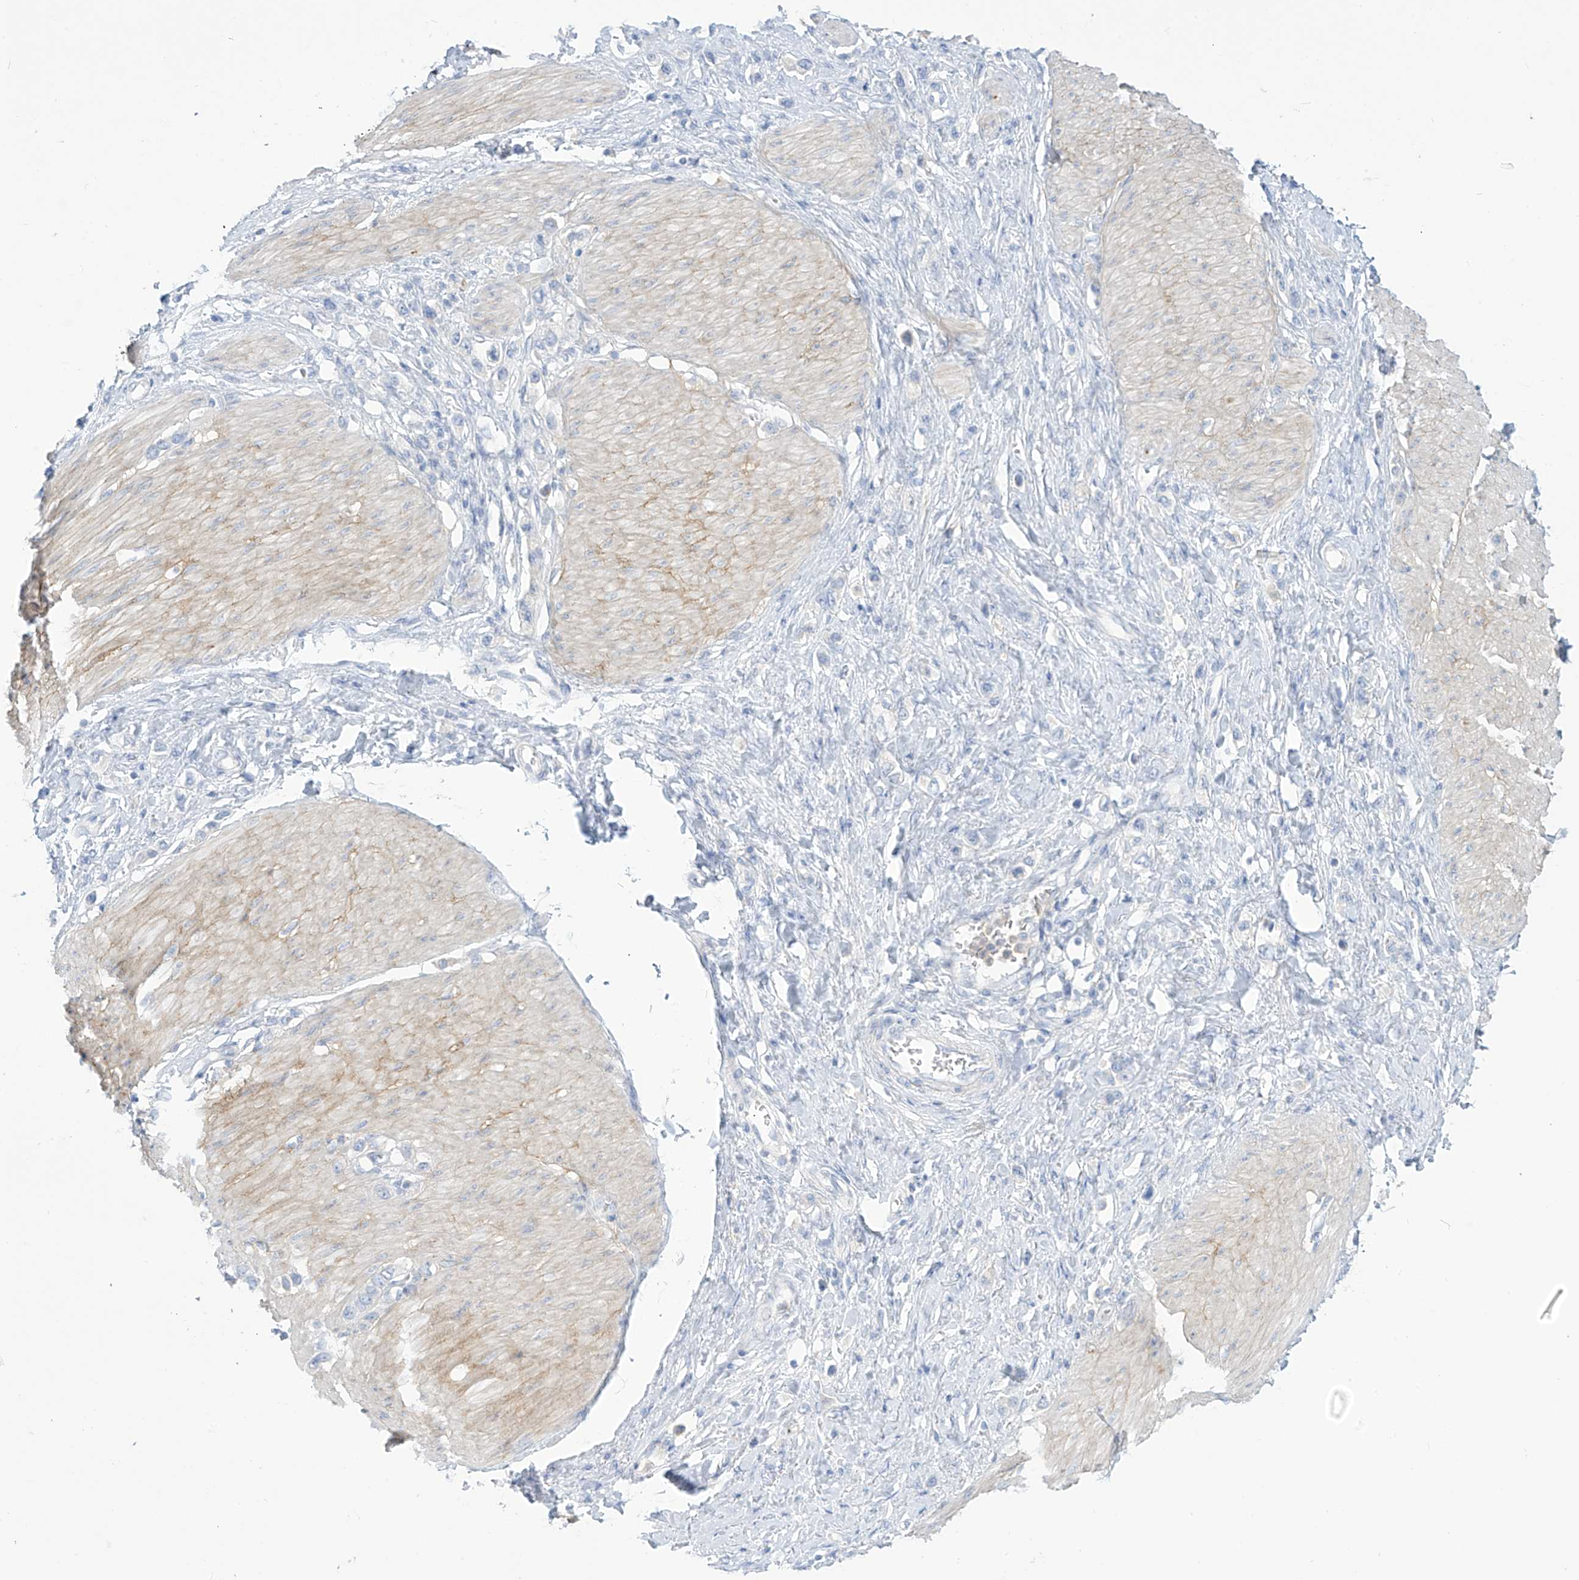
{"staining": {"intensity": "negative", "quantity": "none", "location": "none"}, "tissue": "stomach cancer", "cell_type": "Tumor cells", "image_type": "cancer", "snomed": [{"axis": "morphology", "description": "Normal tissue, NOS"}, {"axis": "morphology", "description": "Adenocarcinoma, NOS"}, {"axis": "topography", "description": "Stomach, upper"}, {"axis": "topography", "description": "Stomach"}], "caption": "This micrograph is of adenocarcinoma (stomach) stained with immunohistochemistry to label a protein in brown with the nuclei are counter-stained blue. There is no positivity in tumor cells.", "gene": "FABP2", "patient": {"sex": "female", "age": 65}}